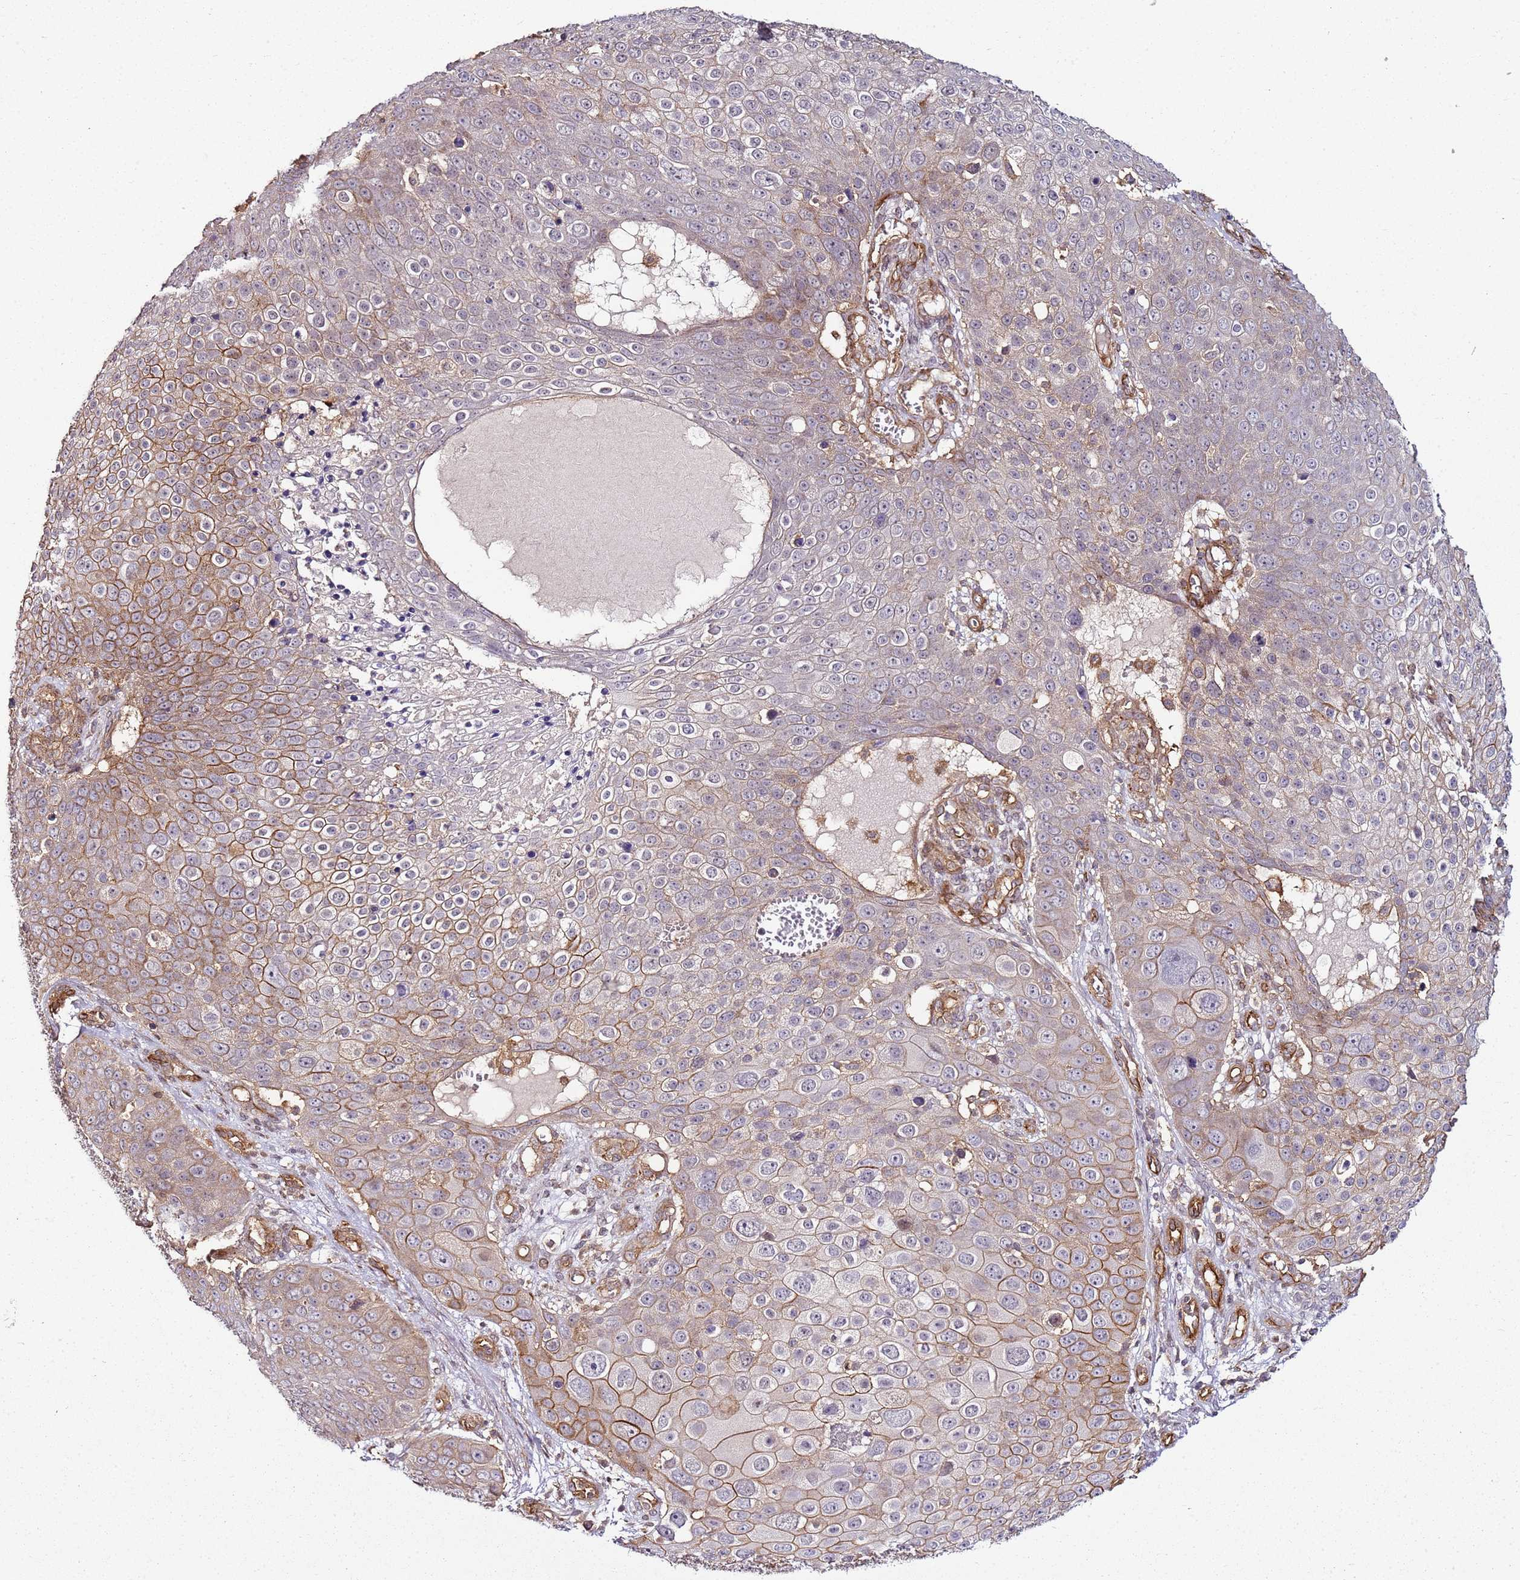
{"staining": {"intensity": "moderate", "quantity": "25%-75%", "location": "cytoplasmic/membranous"}, "tissue": "skin cancer", "cell_type": "Tumor cells", "image_type": "cancer", "snomed": [{"axis": "morphology", "description": "Squamous cell carcinoma, NOS"}, {"axis": "topography", "description": "Skin"}], "caption": "Immunohistochemistry micrograph of skin squamous cell carcinoma stained for a protein (brown), which displays medium levels of moderate cytoplasmic/membranous expression in approximately 25%-75% of tumor cells.", "gene": "CCNYL1", "patient": {"sex": "male", "age": 71}}